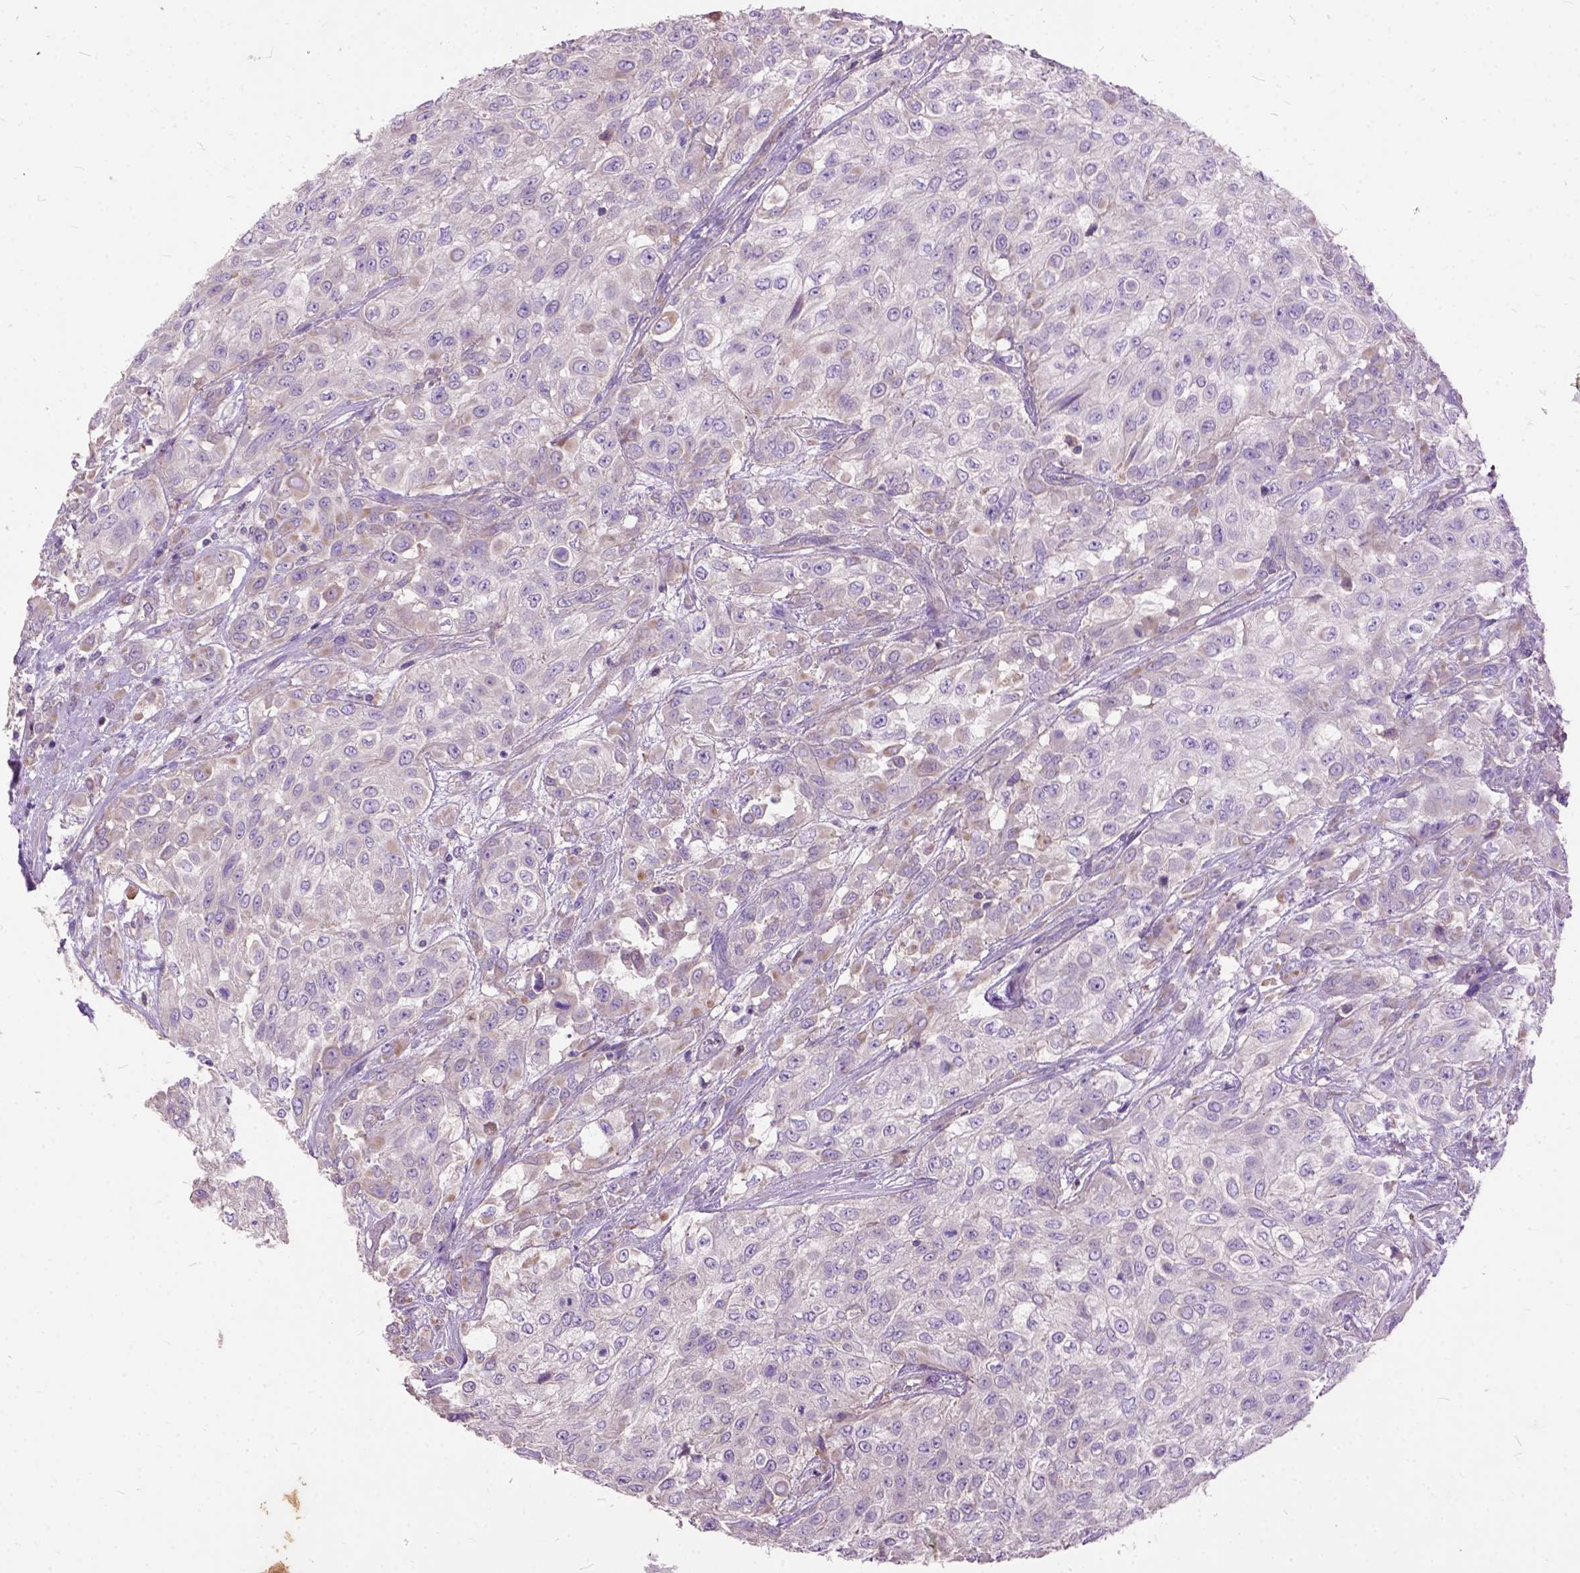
{"staining": {"intensity": "weak", "quantity": "25%-75%", "location": "cytoplasmic/membranous"}, "tissue": "urothelial cancer", "cell_type": "Tumor cells", "image_type": "cancer", "snomed": [{"axis": "morphology", "description": "Urothelial carcinoma, High grade"}, {"axis": "topography", "description": "Urinary bladder"}], "caption": "IHC (DAB) staining of human urothelial cancer exhibits weak cytoplasmic/membranous protein expression in approximately 25%-75% of tumor cells.", "gene": "SEMA4F", "patient": {"sex": "male", "age": 57}}